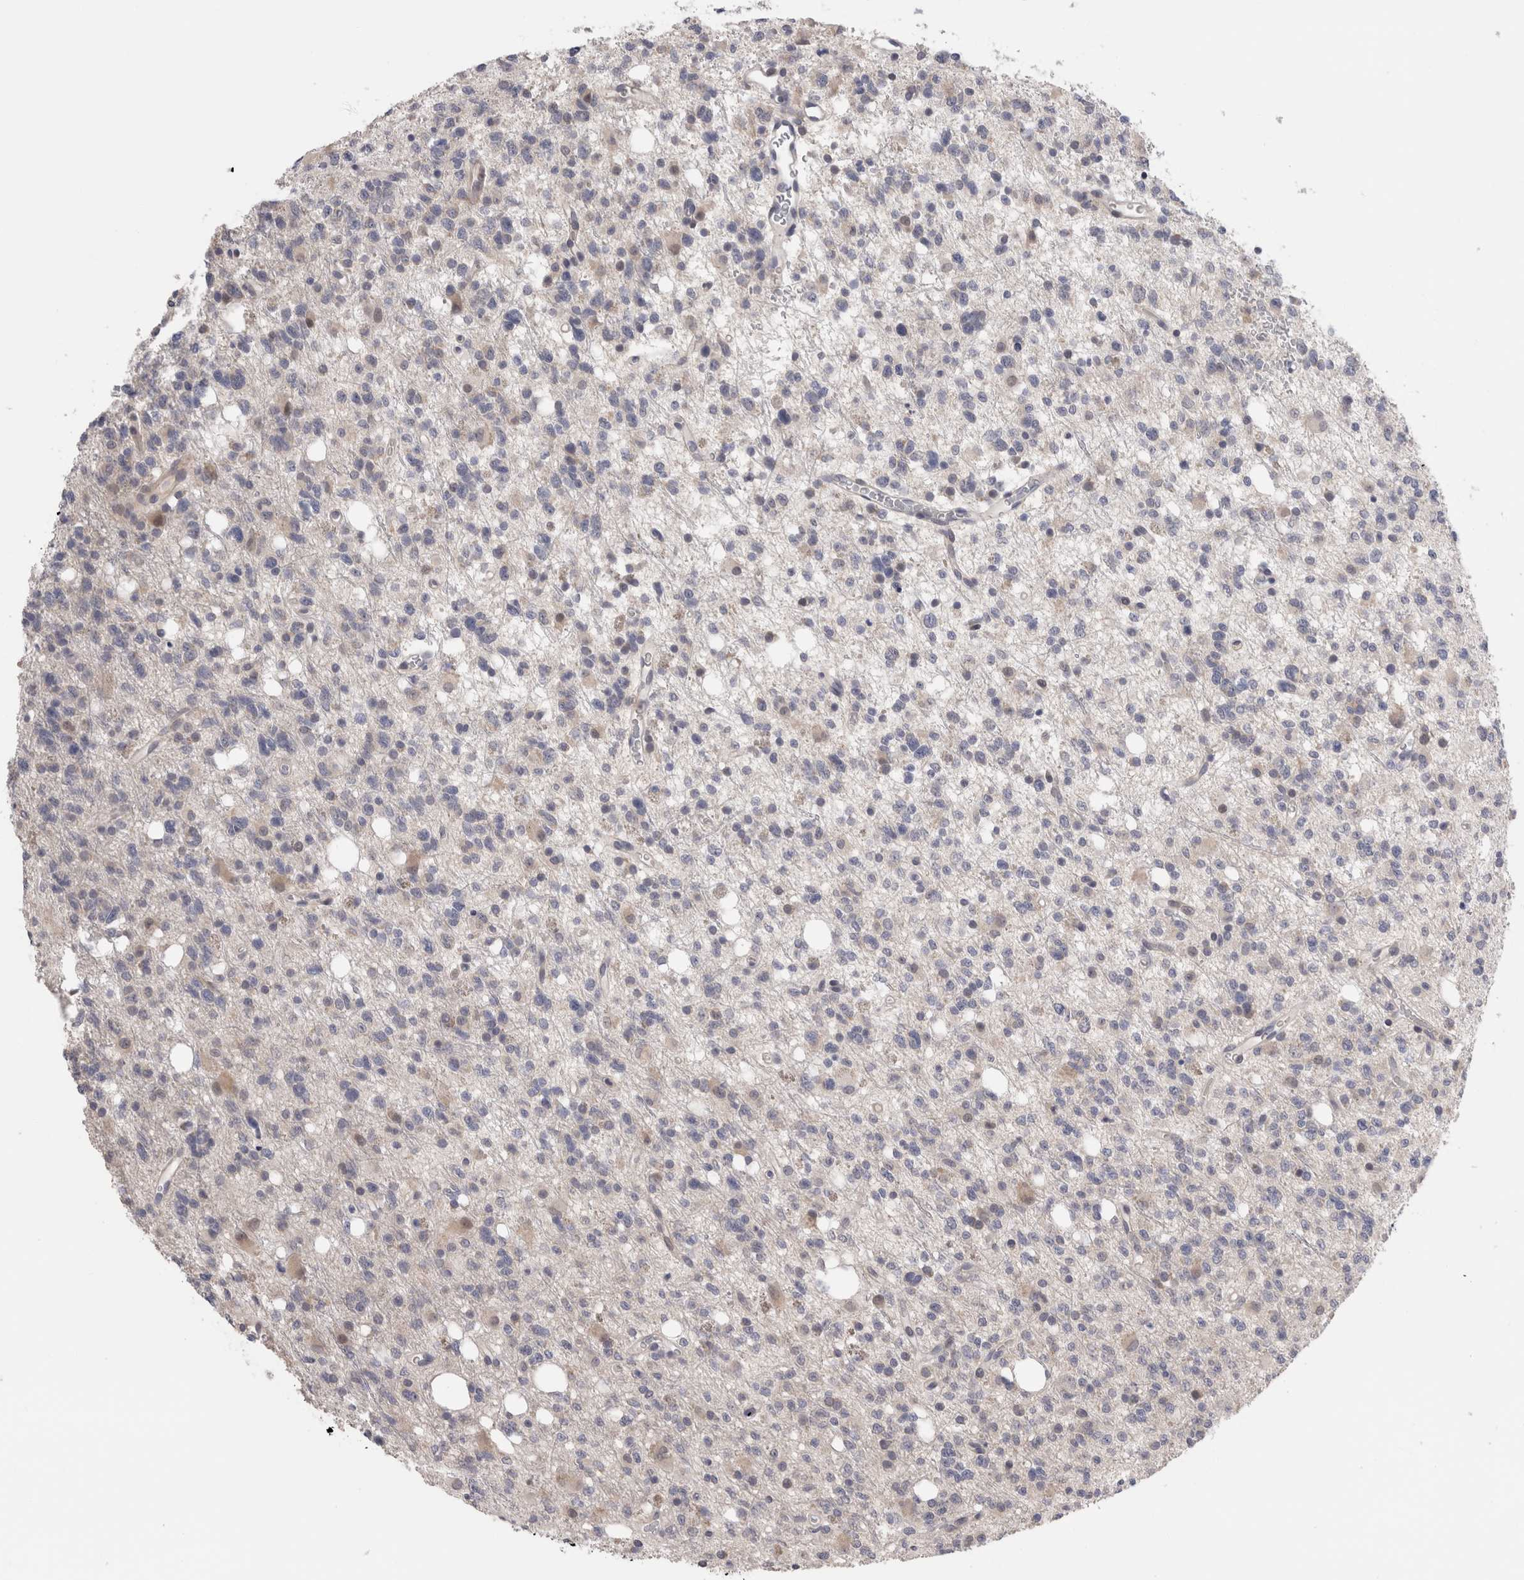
{"staining": {"intensity": "weak", "quantity": "<25%", "location": "cytoplasmic/membranous"}, "tissue": "glioma", "cell_type": "Tumor cells", "image_type": "cancer", "snomed": [{"axis": "morphology", "description": "Glioma, malignant, High grade"}, {"axis": "topography", "description": "Brain"}], "caption": "Malignant glioma (high-grade) was stained to show a protein in brown. There is no significant positivity in tumor cells.", "gene": "CRYBG1", "patient": {"sex": "female", "age": 62}}